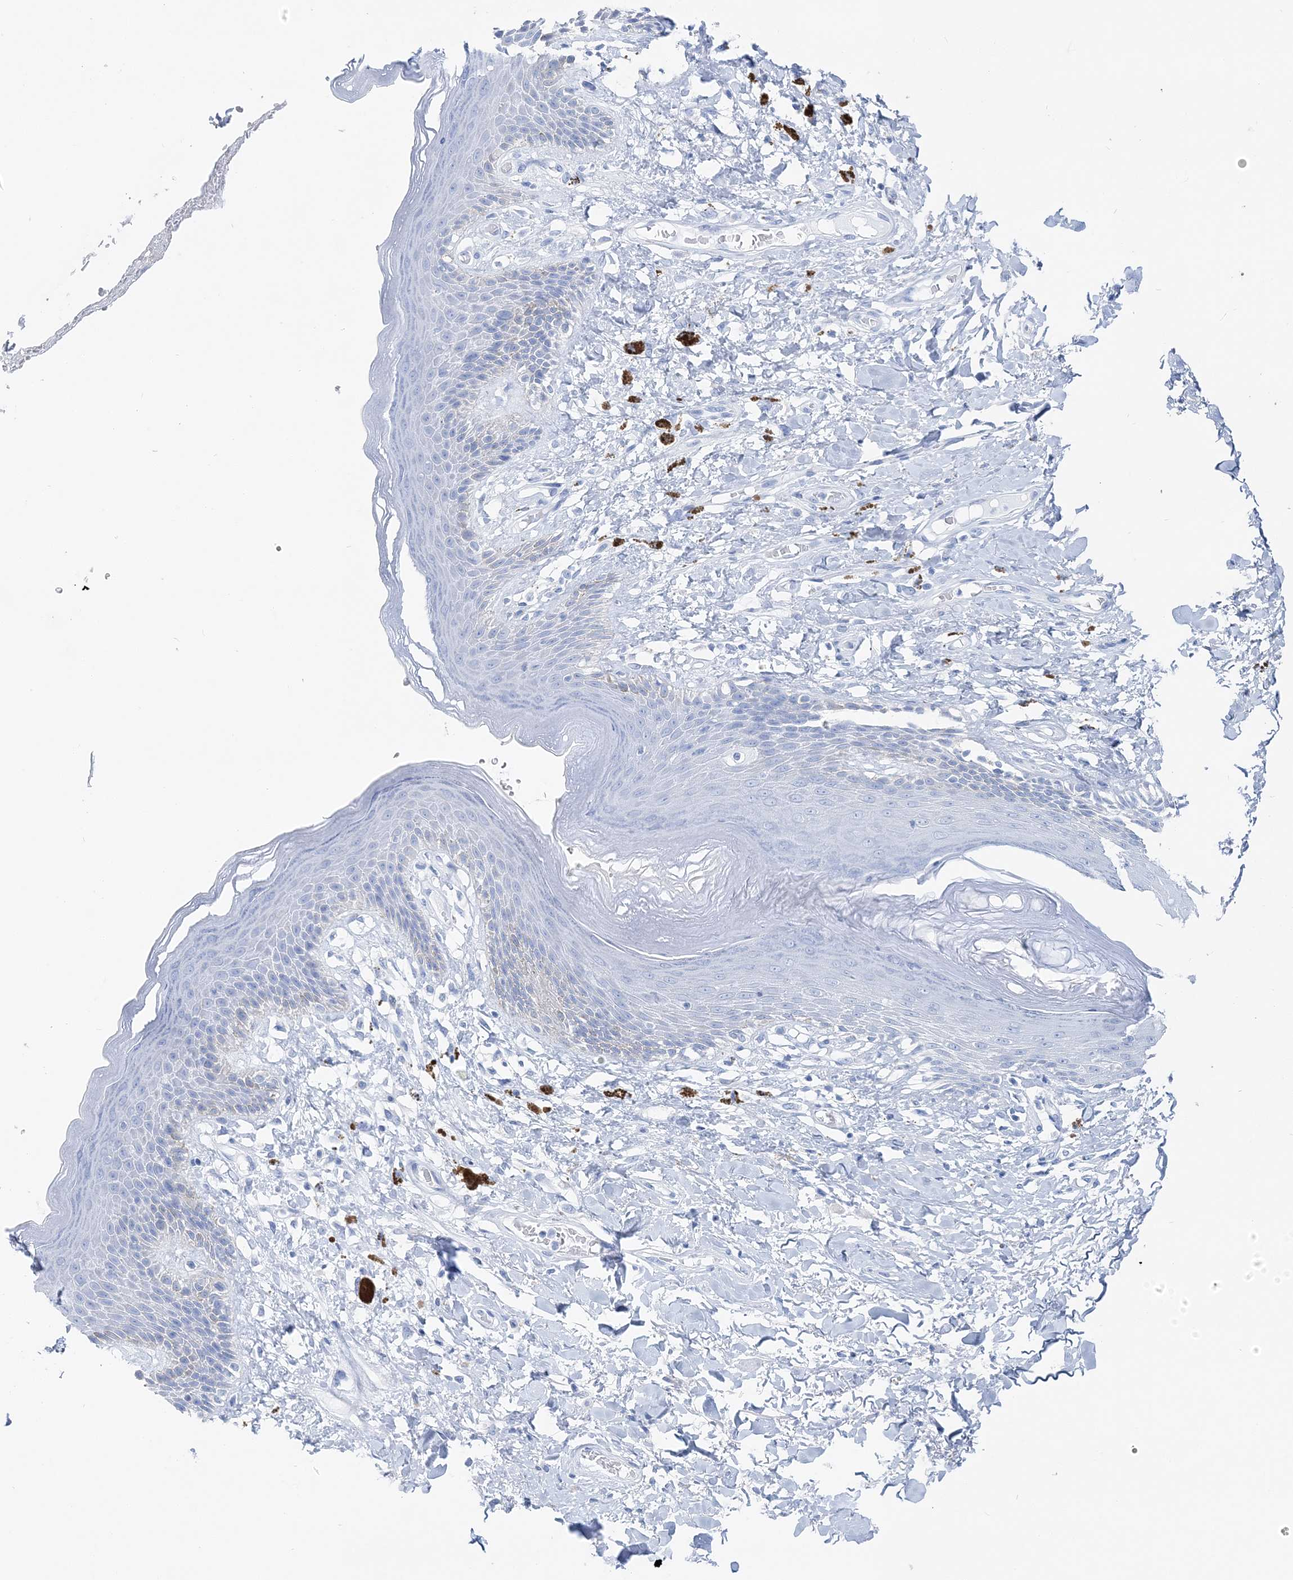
{"staining": {"intensity": "weak", "quantity": "<25%", "location": "cytoplasmic/membranous"}, "tissue": "skin", "cell_type": "Epidermal cells", "image_type": "normal", "snomed": [{"axis": "morphology", "description": "Normal tissue, NOS"}, {"axis": "topography", "description": "Anal"}], "caption": "Immunohistochemical staining of benign human skin reveals no significant expression in epidermal cells. (Brightfield microscopy of DAB (3,3'-diaminobenzidine) immunohistochemistry at high magnification).", "gene": "TSPYL6", "patient": {"sex": "female", "age": 78}}